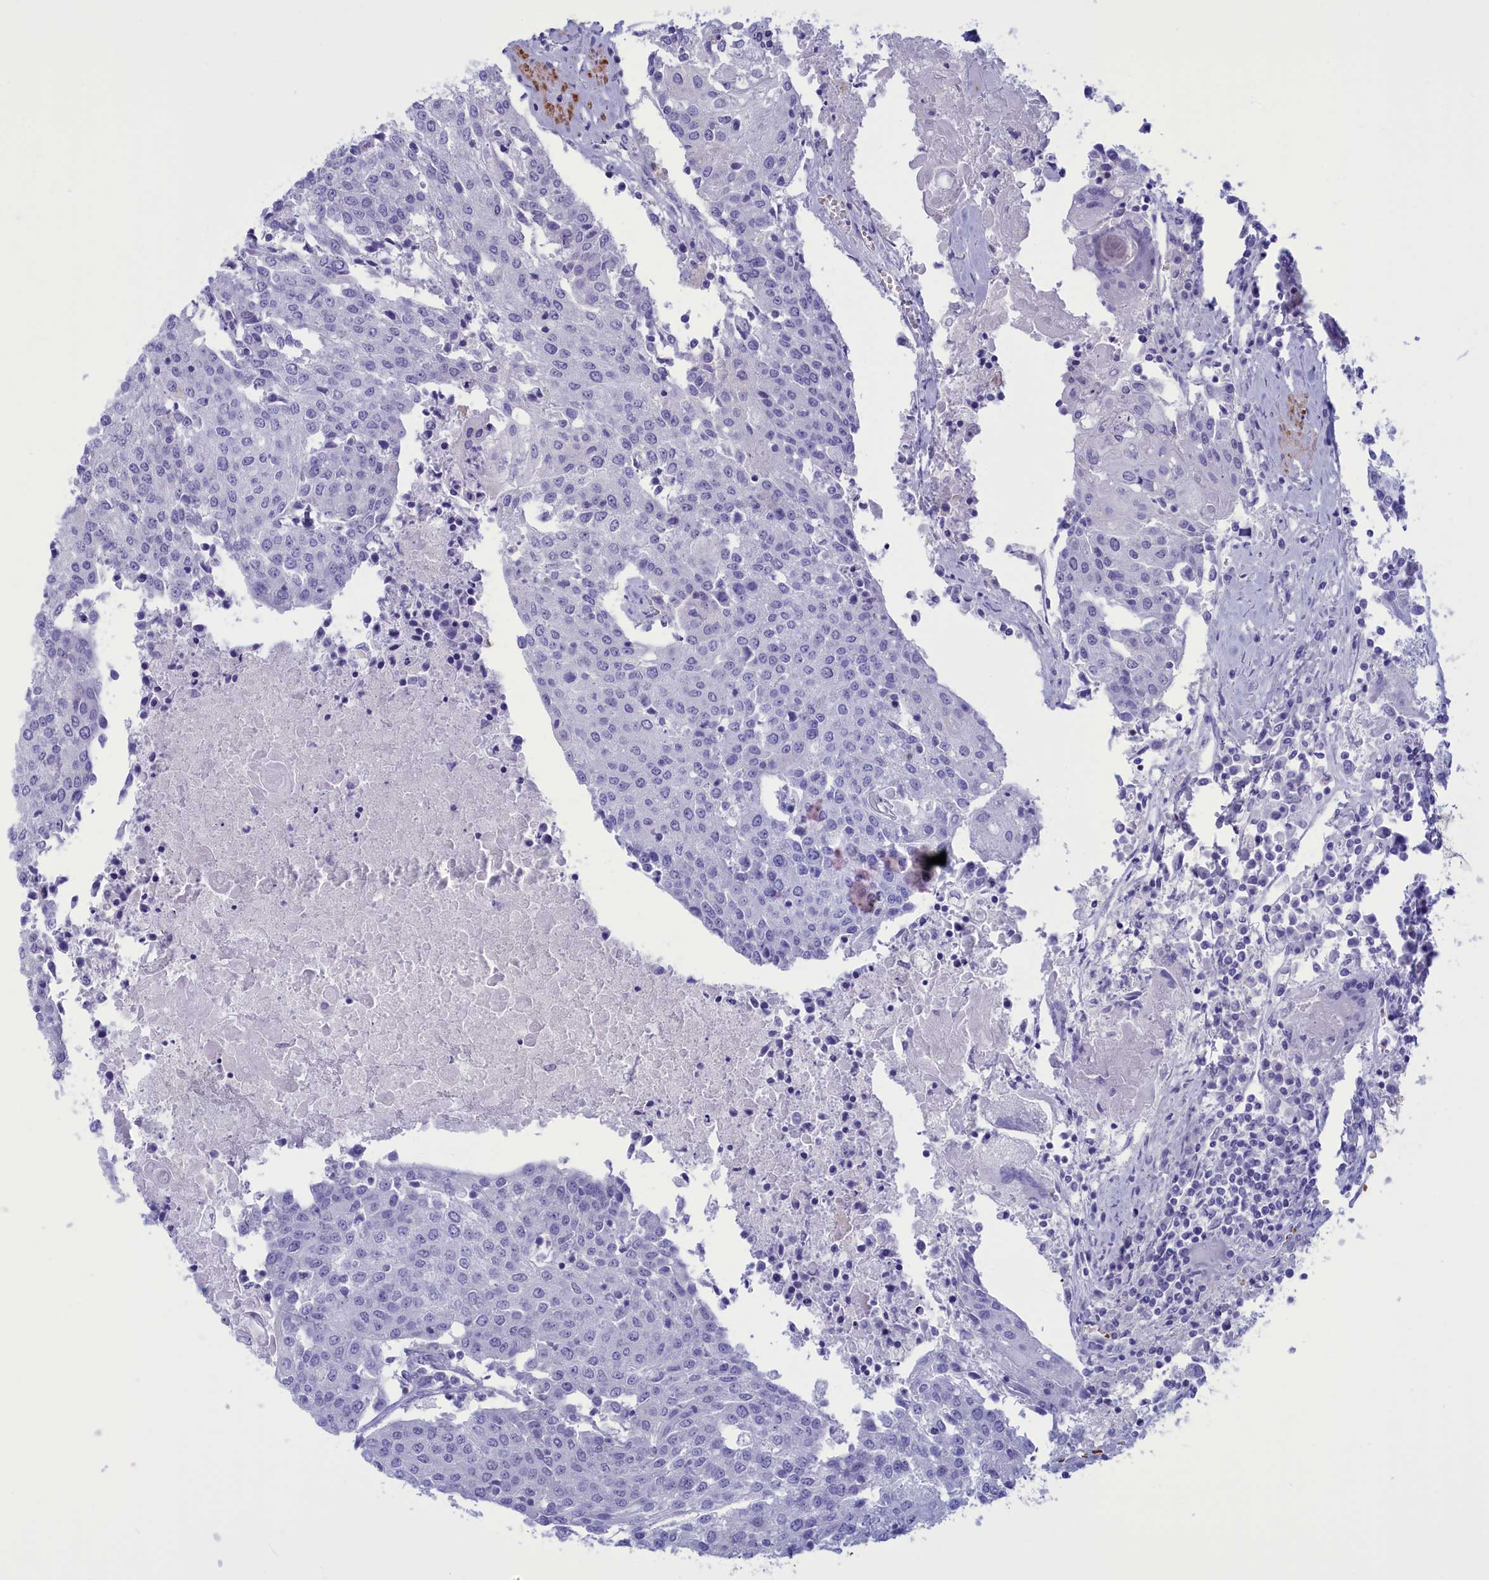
{"staining": {"intensity": "negative", "quantity": "none", "location": "none"}, "tissue": "urothelial cancer", "cell_type": "Tumor cells", "image_type": "cancer", "snomed": [{"axis": "morphology", "description": "Urothelial carcinoma, High grade"}, {"axis": "topography", "description": "Urinary bladder"}], "caption": "IHC of human urothelial carcinoma (high-grade) demonstrates no positivity in tumor cells.", "gene": "GAPDHS", "patient": {"sex": "female", "age": 85}}